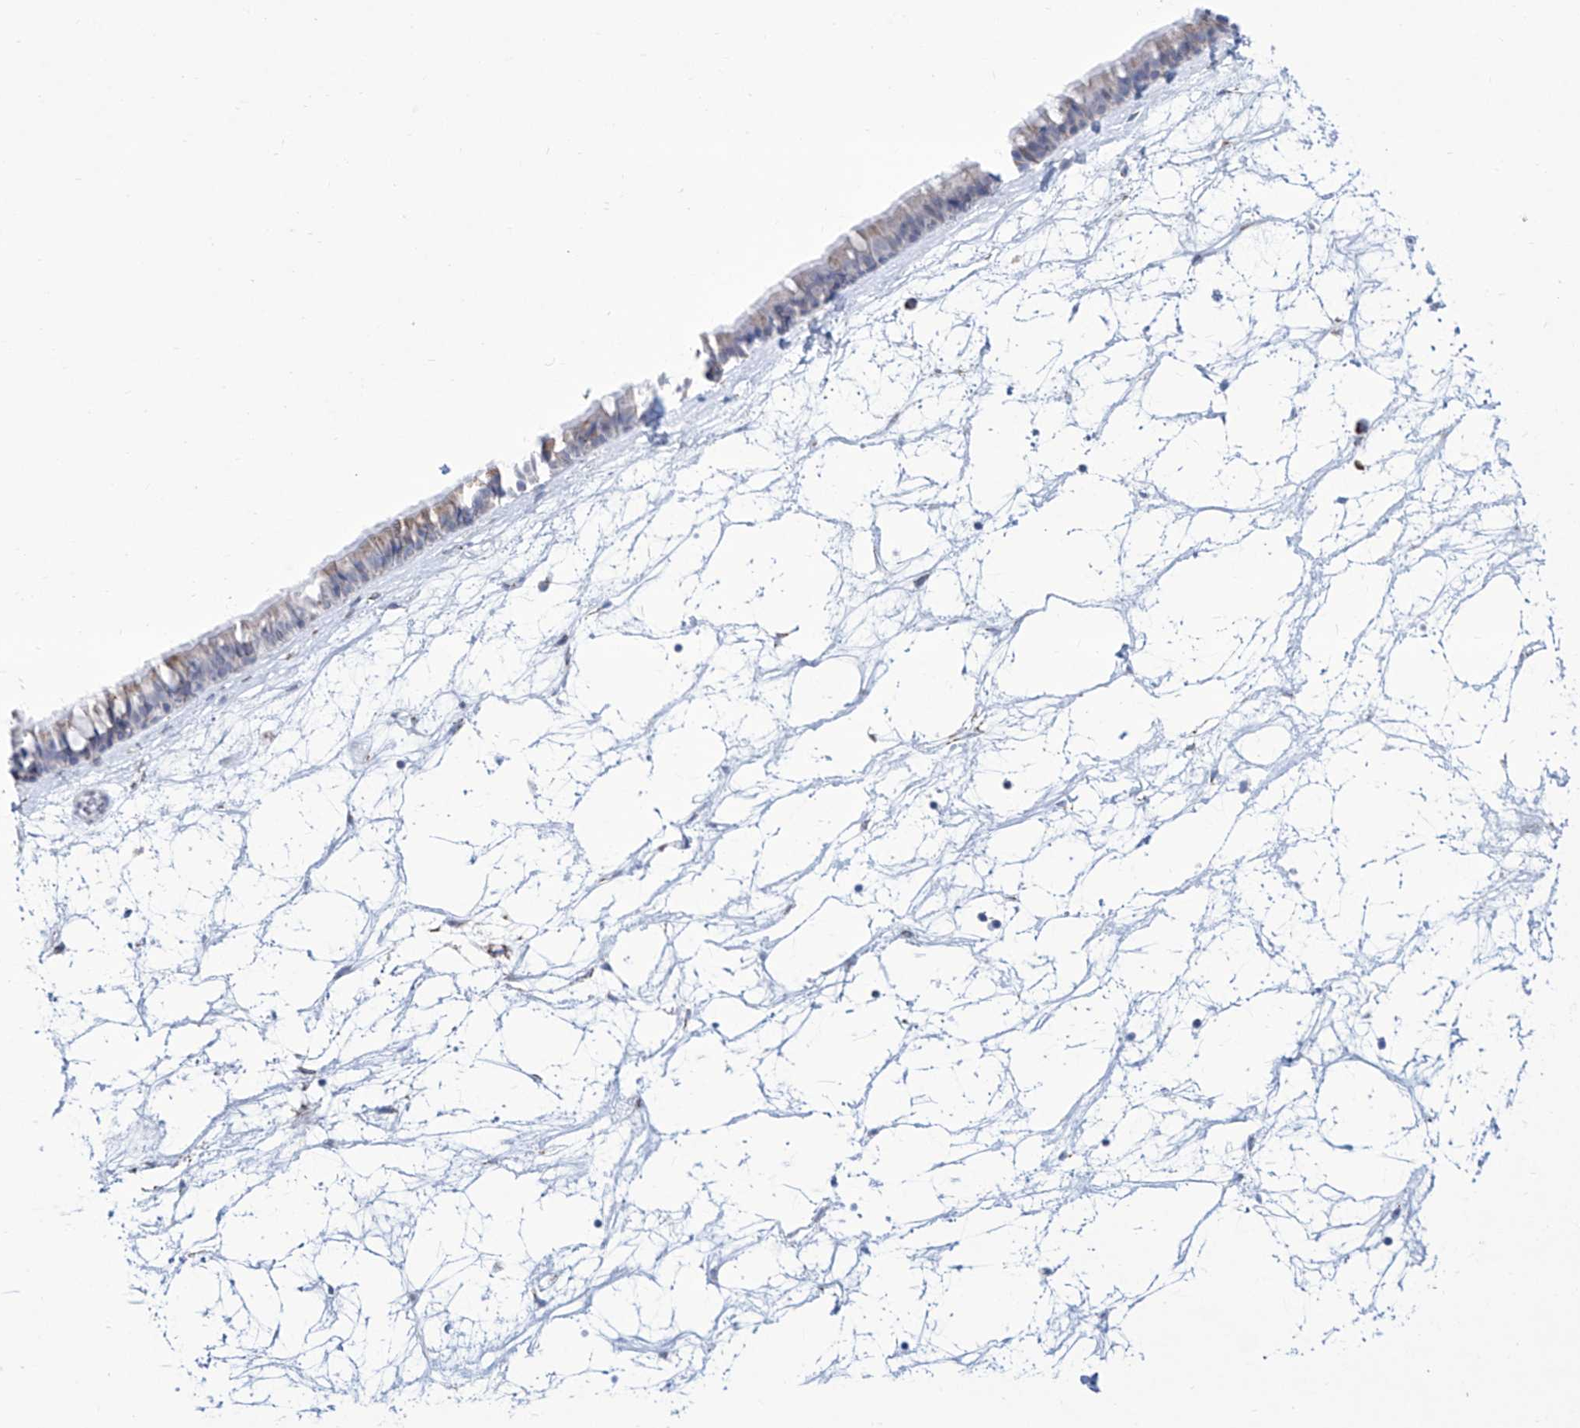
{"staining": {"intensity": "weak", "quantity": "<25%", "location": "cytoplasmic/membranous"}, "tissue": "nasopharynx", "cell_type": "Respiratory epithelial cells", "image_type": "normal", "snomed": [{"axis": "morphology", "description": "Normal tissue, NOS"}, {"axis": "topography", "description": "Nasopharynx"}], "caption": "Normal nasopharynx was stained to show a protein in brown. There is no significant expression in respiratory epithelial cells.", "gene": "ALDH6A1", "patient": {"sex": "male", "age": 64}}